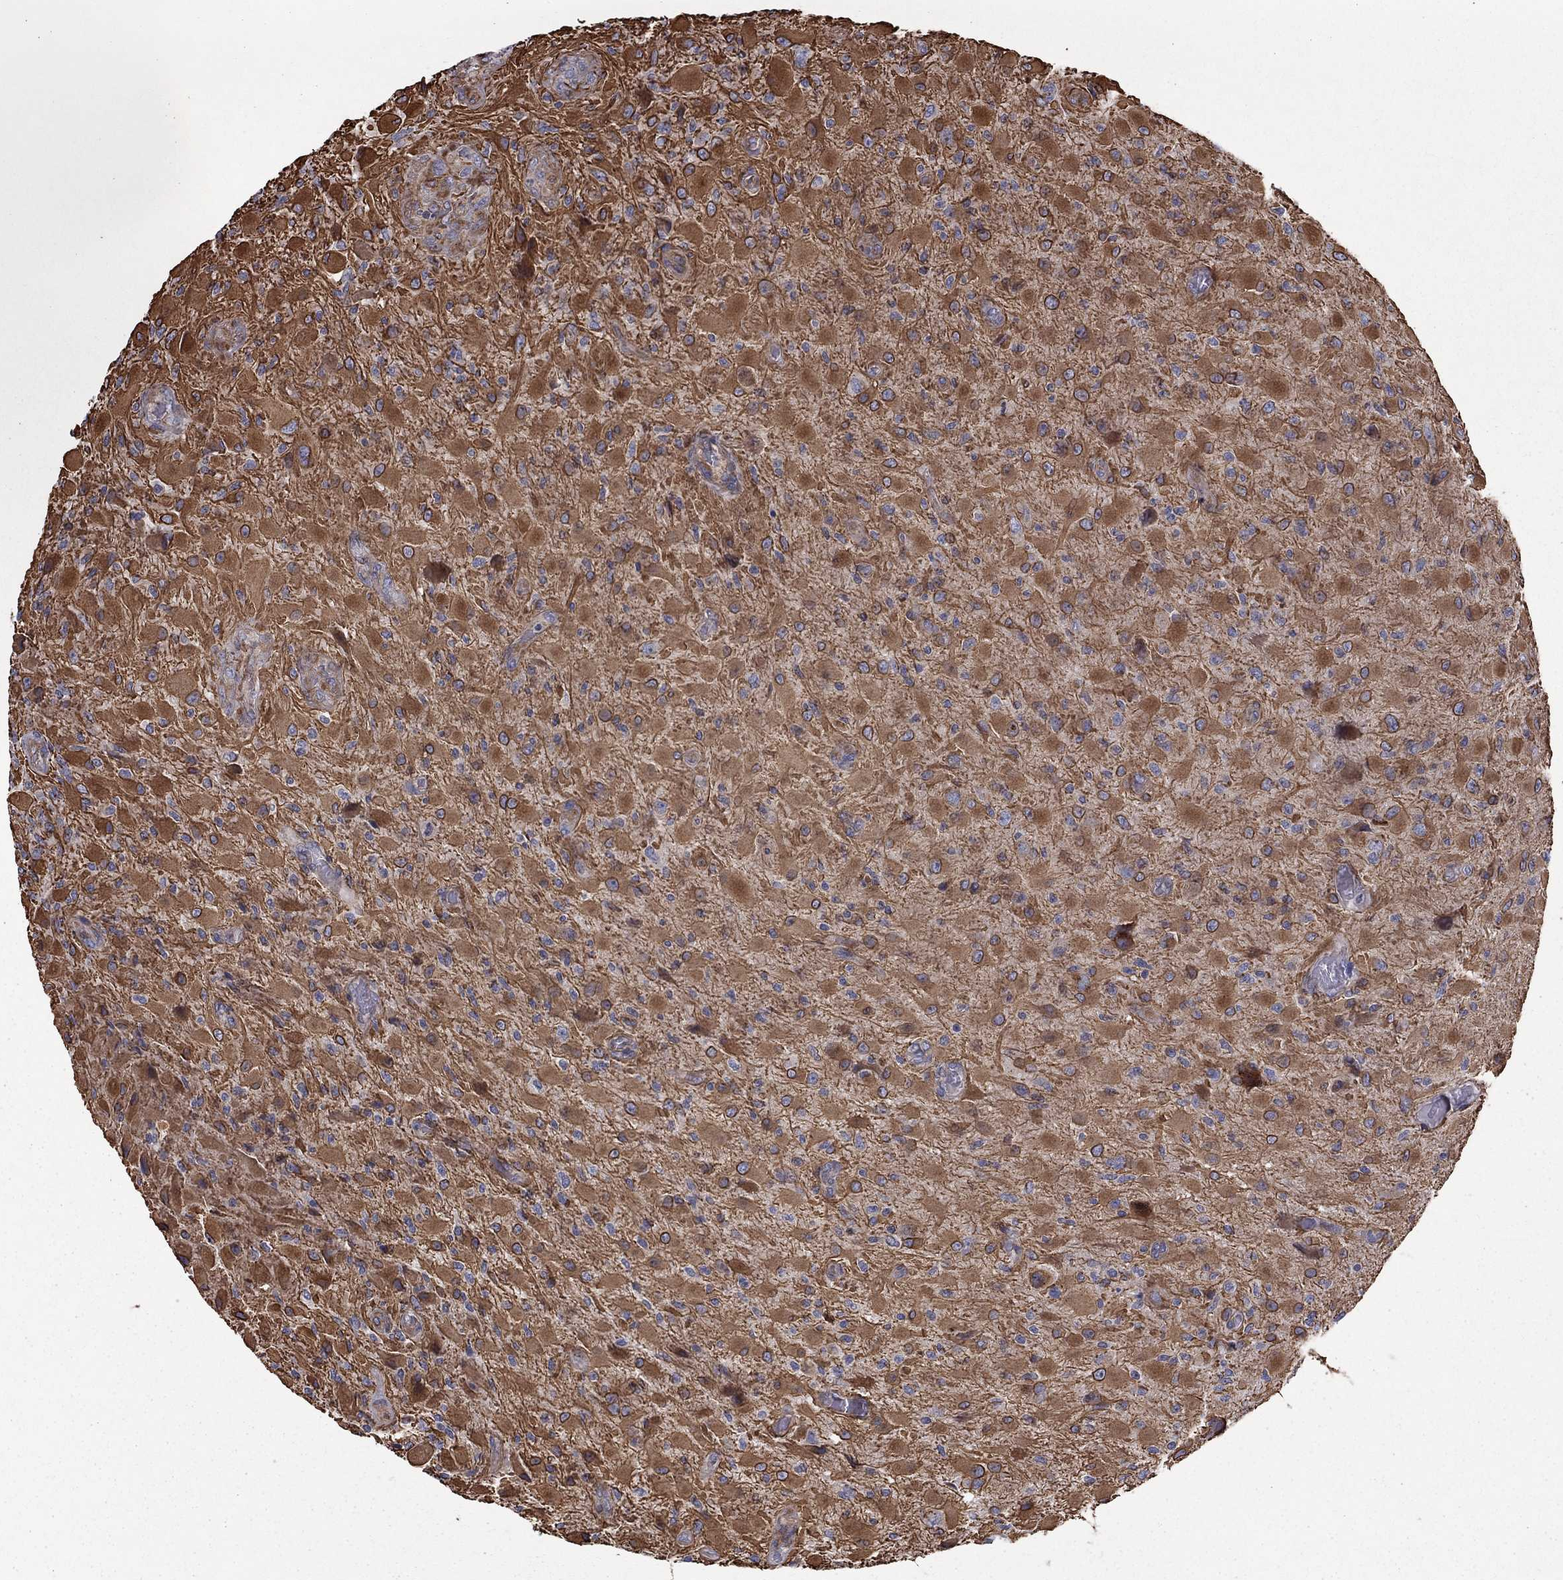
{"staining": {"intensity": "moderate", "quantity": "25%-75%", "location": "cytoplasmic/membranous"}, "tissue": "glioma", "cell_type": "Tumor cells", "image_type": "cancer", "snomed": [{"axis": "morphology", "description": "Glioma, malignant, High grade"}, {"axis": "topography", "description": "Cerebral cortex"}], "caption": "Immunohistochemistry (DAB) staining of glioma displays moderate cytoplasmic/membranous protein expression in about 25%-75% of tumor cells. (DAB (3,3'-diaminobenzidine) IHC, brown staining for protein, blue staining for nuclei).", "gene": "CLSTN1", "patient": {"sex": "male", "age": 35}}